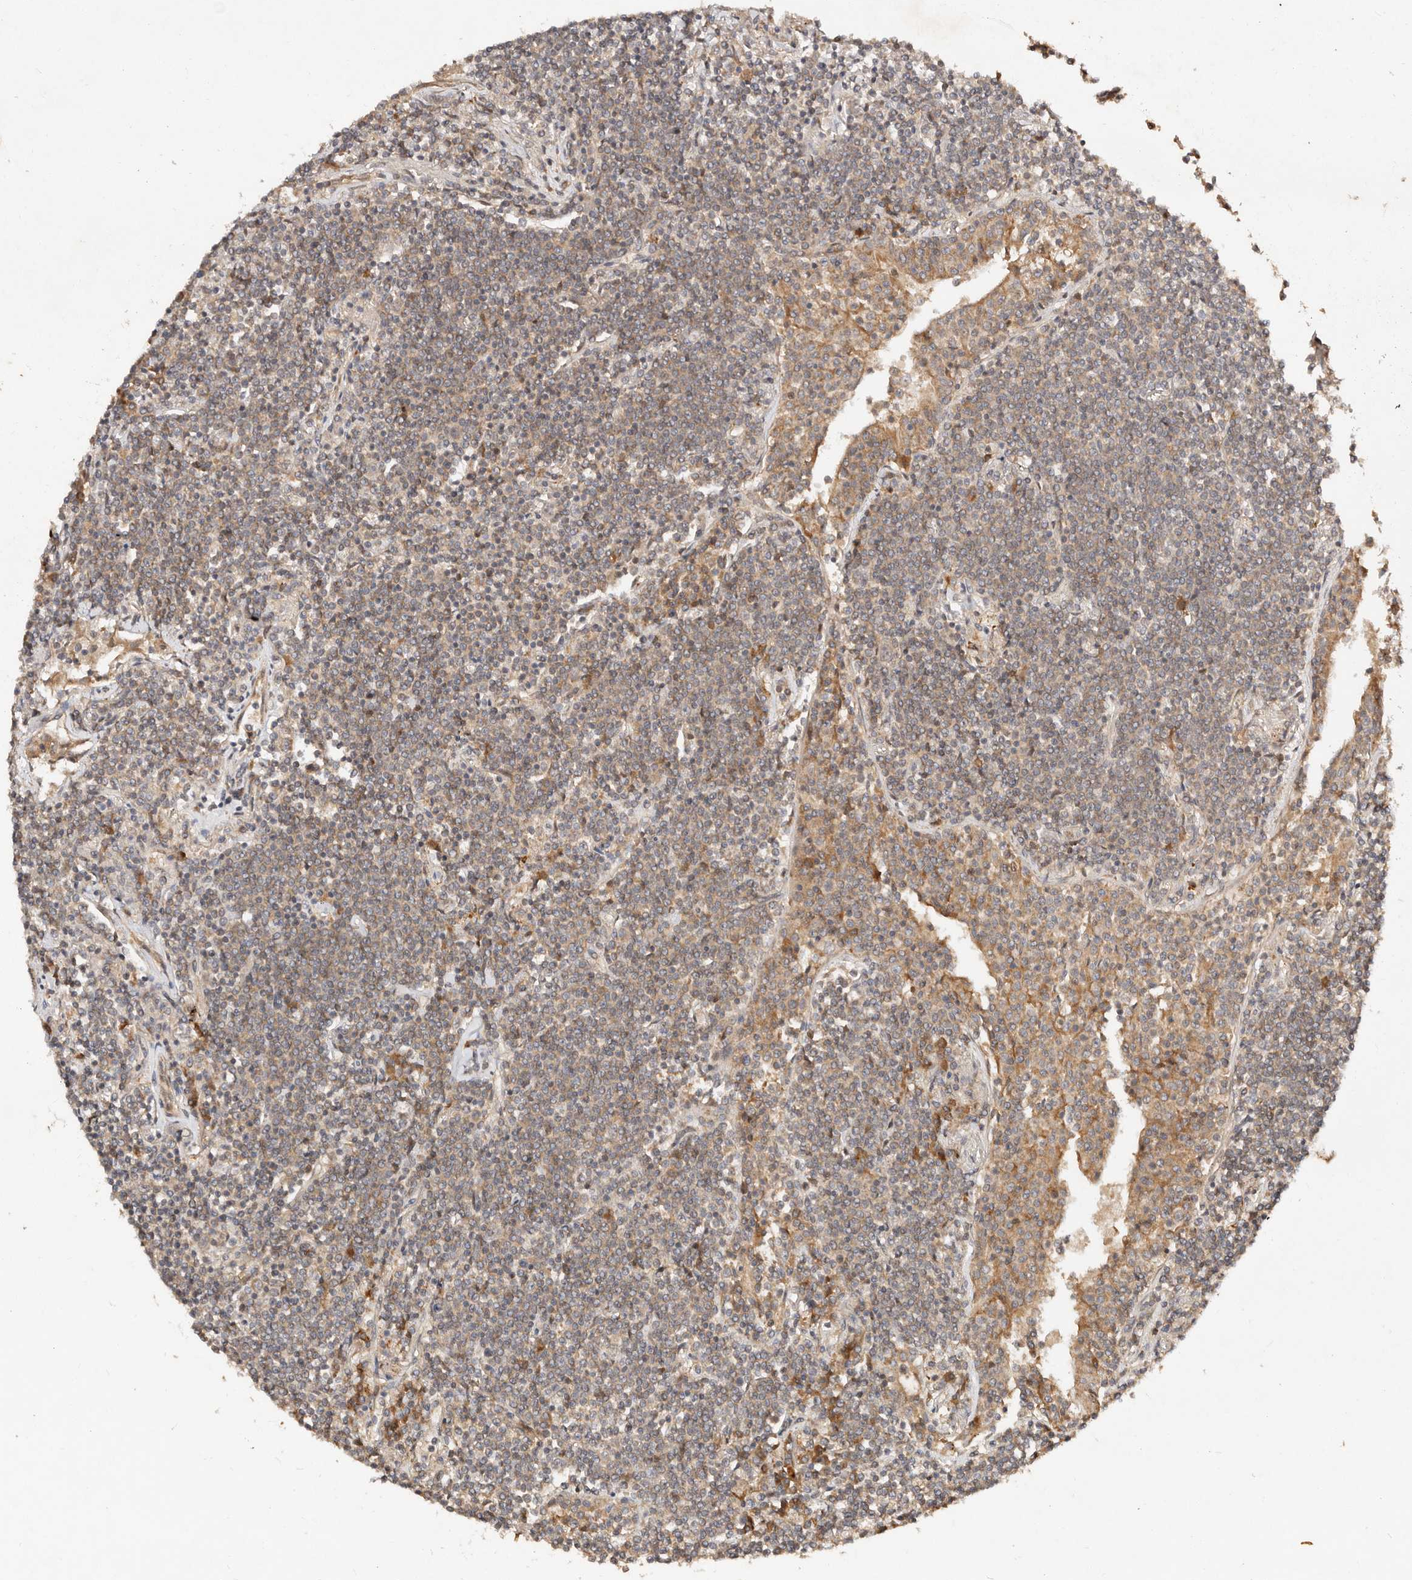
{"staining": {"intensity": "weak", "quantity": ">75%", "location": "cytoplasmic/membranous"}, "tissue": "lymphoma", "cell_type": "Tumor cells", "image_type": "cancer", "snomed": [{"axis": "morphology", "description": "Malignant lymphoma, non-Hodgkin's type, Low grade"}, {"axis": "topography", "description": "Lung"}], "caption": "IHC micrograph of neoplastic tissue: malignant lymphoma, non-Hodgkin's type (low-grade) stained using immunohistochemistry (IHC) exhibits low levels of weak protein expression localized specifically in the cytoplasmic/membranous of tumor cells, appearing as a cytoplasmic/membranous brown color.", "gene": "DENND11", "patient": {"sex": "female", "age": 71}}